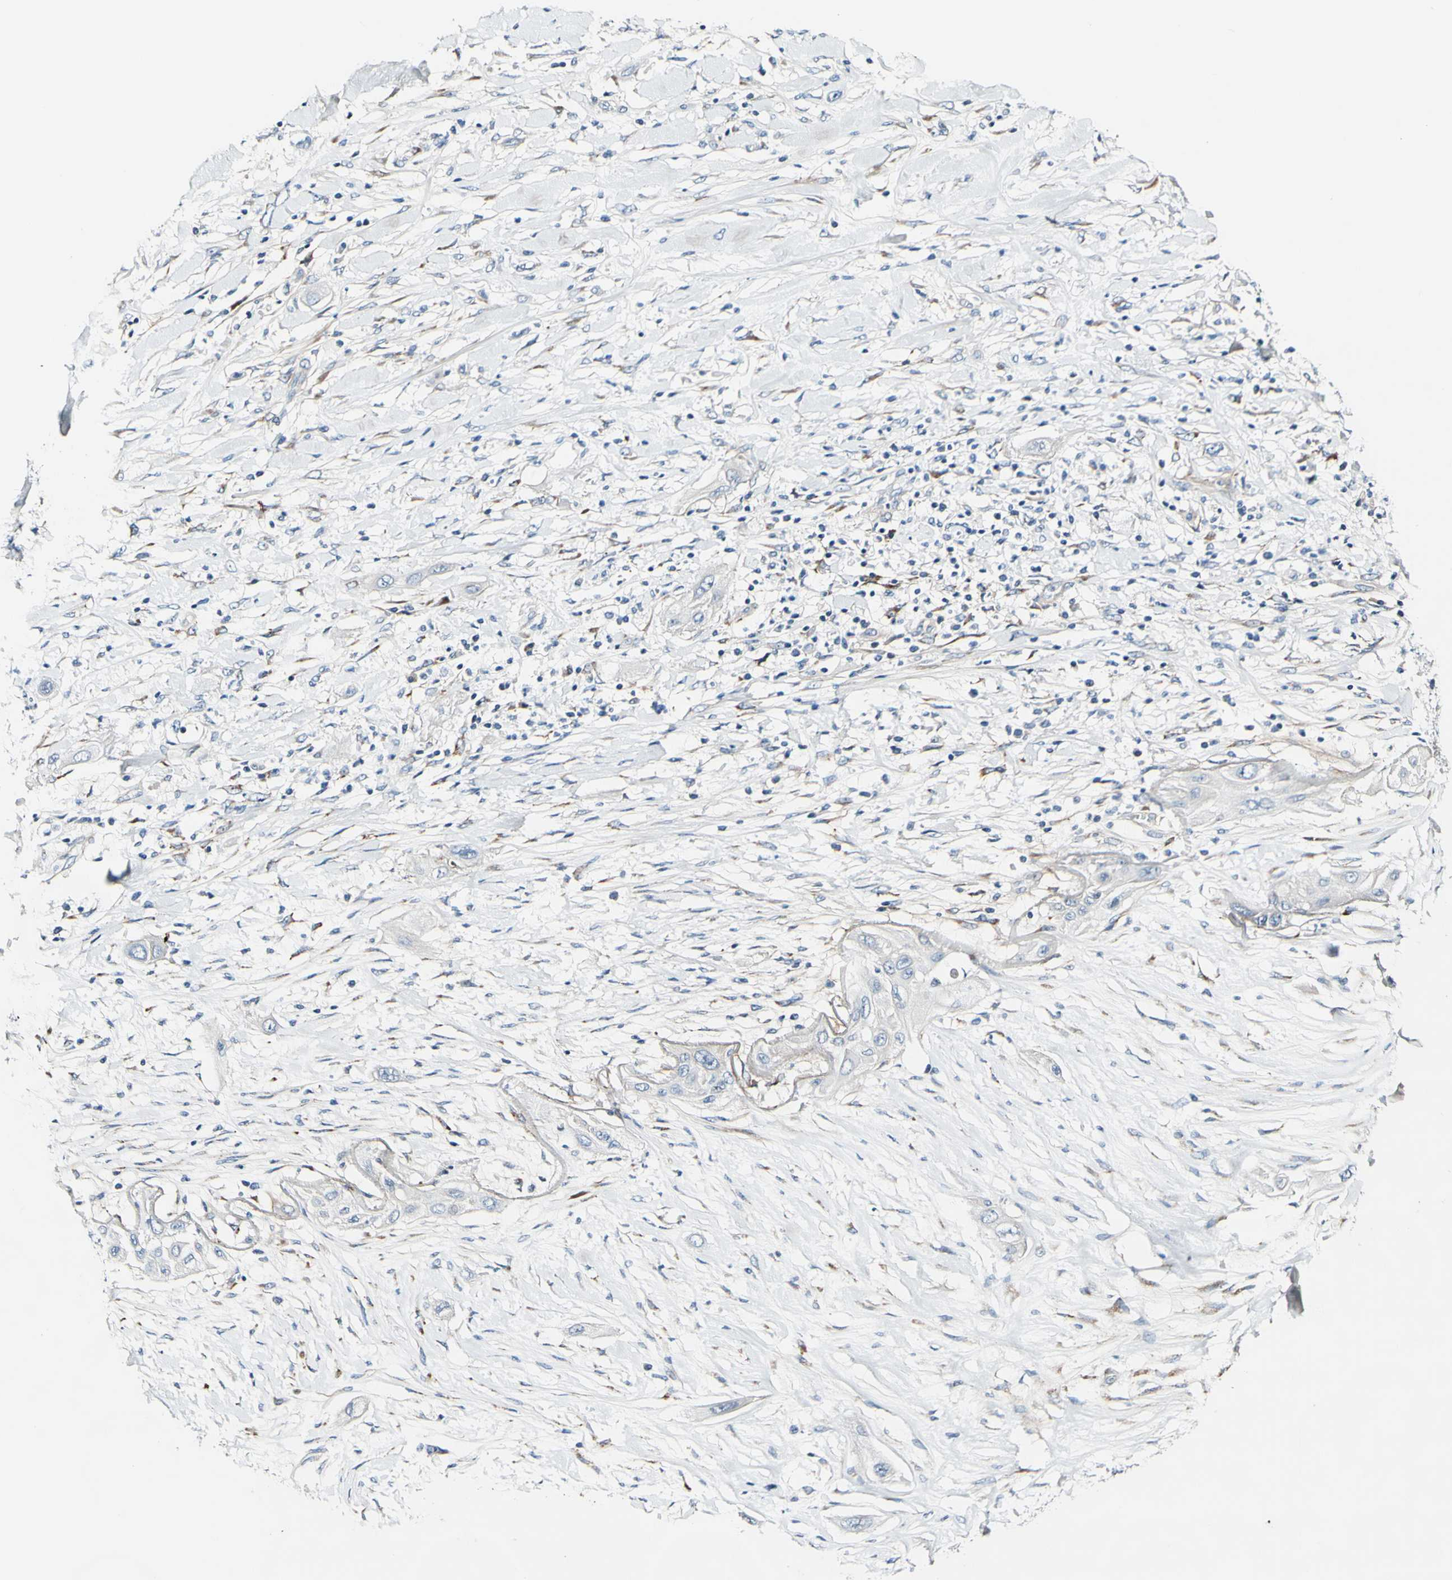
{"staining": {"intensity": "negative", "quantity": "none", "location": "none"}, "tissue": "lung cancer", "cell_type": "Tumor cells", "image_type": "cancer", "snomed": [{"axis": "morphology", "description": "Squamous cell carcinoma, NOS"}, {"axis": "topography", "description": "Lung"}], "caption": "There is no significant positivity in tumor cells of lung cancer (squamous cell carcinoma).", "gene": "COL6A3", "patient": {"sex": "female", "age": 47}}